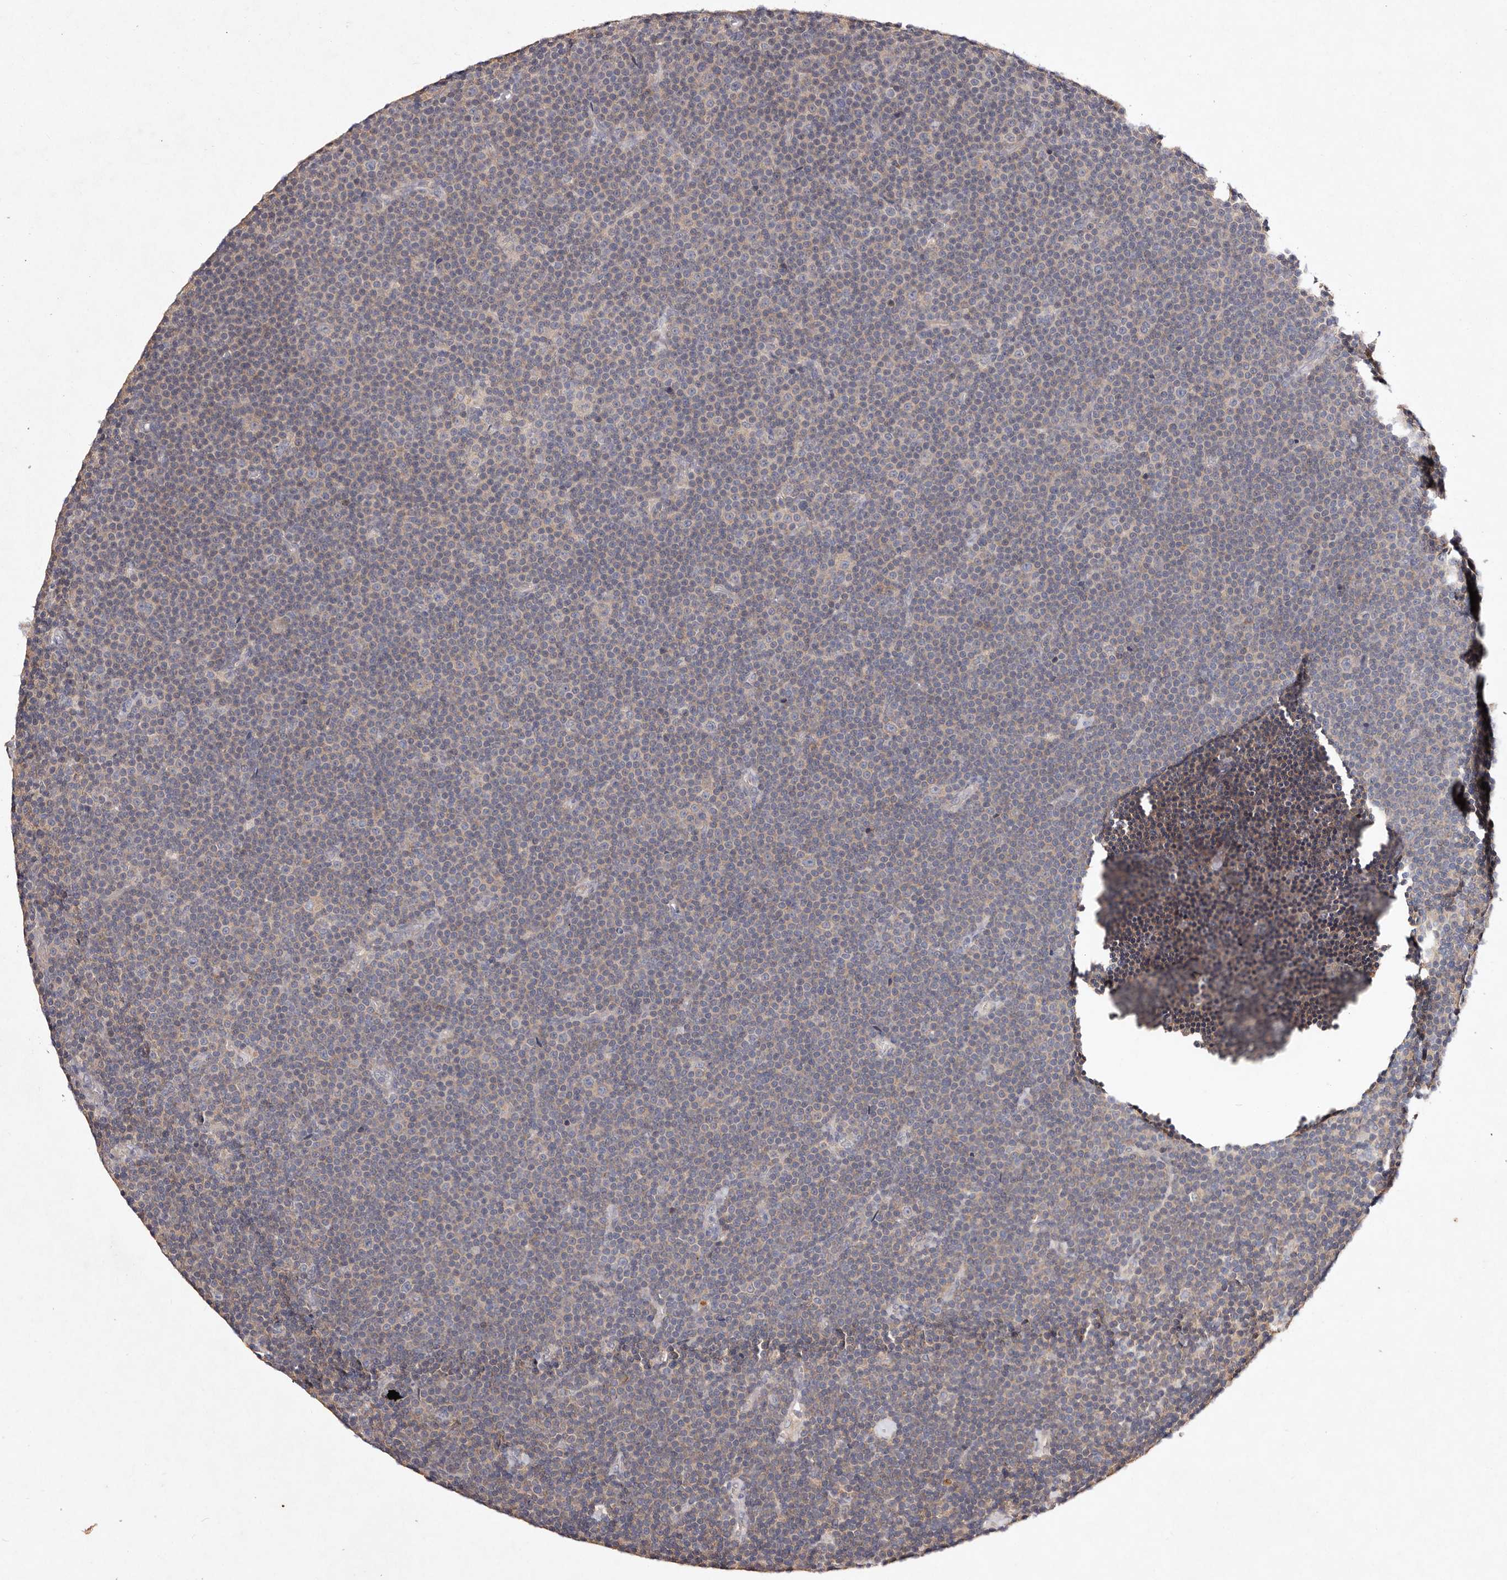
{"staining": {"intensity": "weak", "quantity": "<25%", "location": "cytoplasmic/membranous"}, "tissue": "lymphoma", "cell_type": "Tumor cells", "image_type": "cancer", "snomed": [{"axis": "morphology", "description": "Malignant lymphoma, non-Hodgkin's type, Low grade"}, {"axis": "topography", "description": "Lymph node"}], "caption": "This image is of low-grade malignant lymphoma, non-Hodgkin's type stained with IHC to label a protein in brown with the nuclei are counter-stained blue. There is no staining in tumor cells.", "gene": "TSC2", "patient": {"sex": "female", "age": 67}}